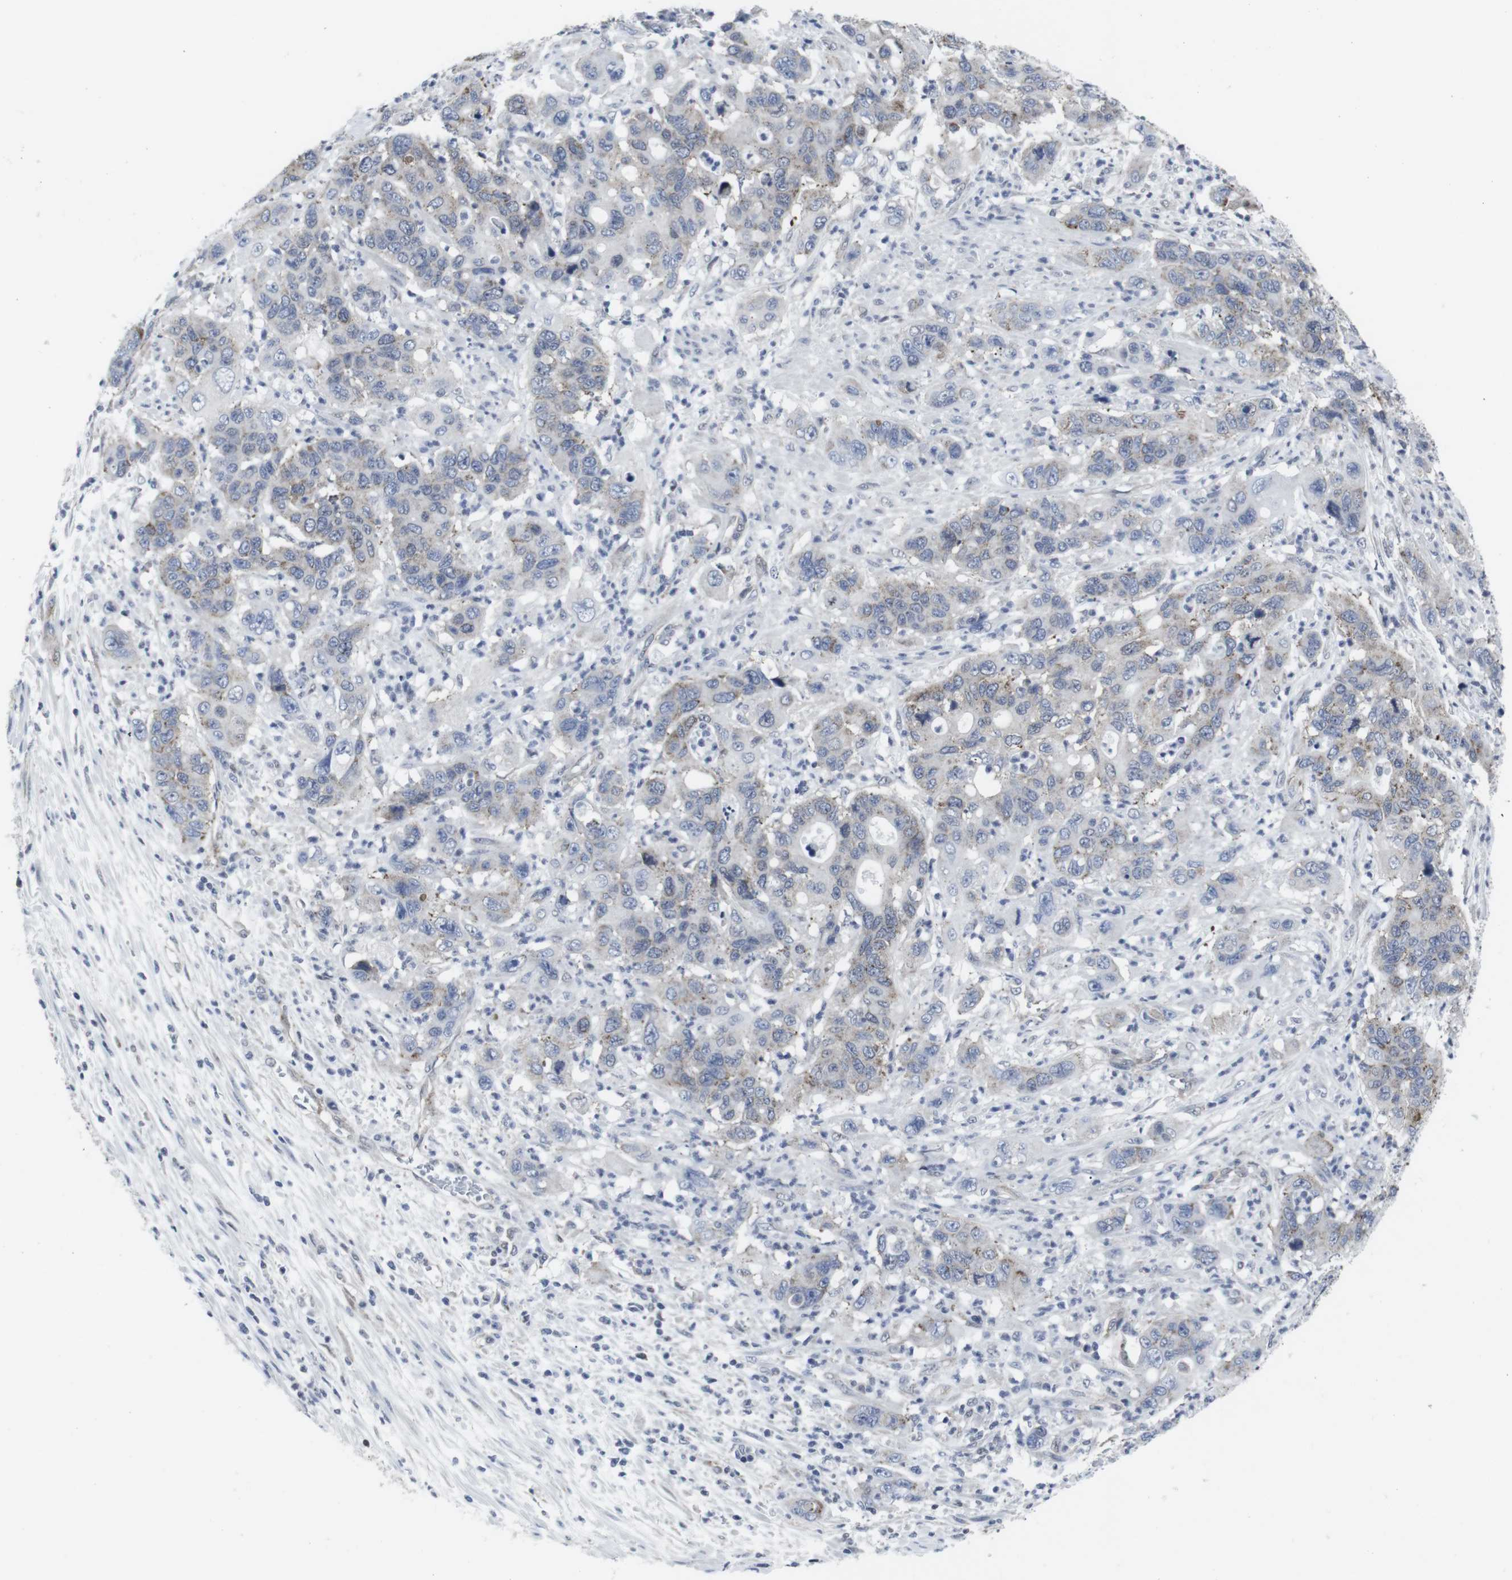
{"staining": {"intensity": "moderate", "quantity": "<25%", "location": "cytoplasmic/membranous"}, "tissue": "pancreatic cancer", "cell_type": "Tumor cells", "image_type": "cancer", "snomed": [{"axis": "morphology", "description": "Adenocarcinoma, NOS"}, {"axis": "topography", "description": "Pancreas"}], "caption": "An immunohistochemistry (IHC) histopathology image of tumor tissue is shown. Protein staining in brown labels moderate cytoplasmic/membranous positivity in pancreatic cancer within tumor cells.", "gene": "GEMIN2", "patient": {"sex": "female", "age": 71}}